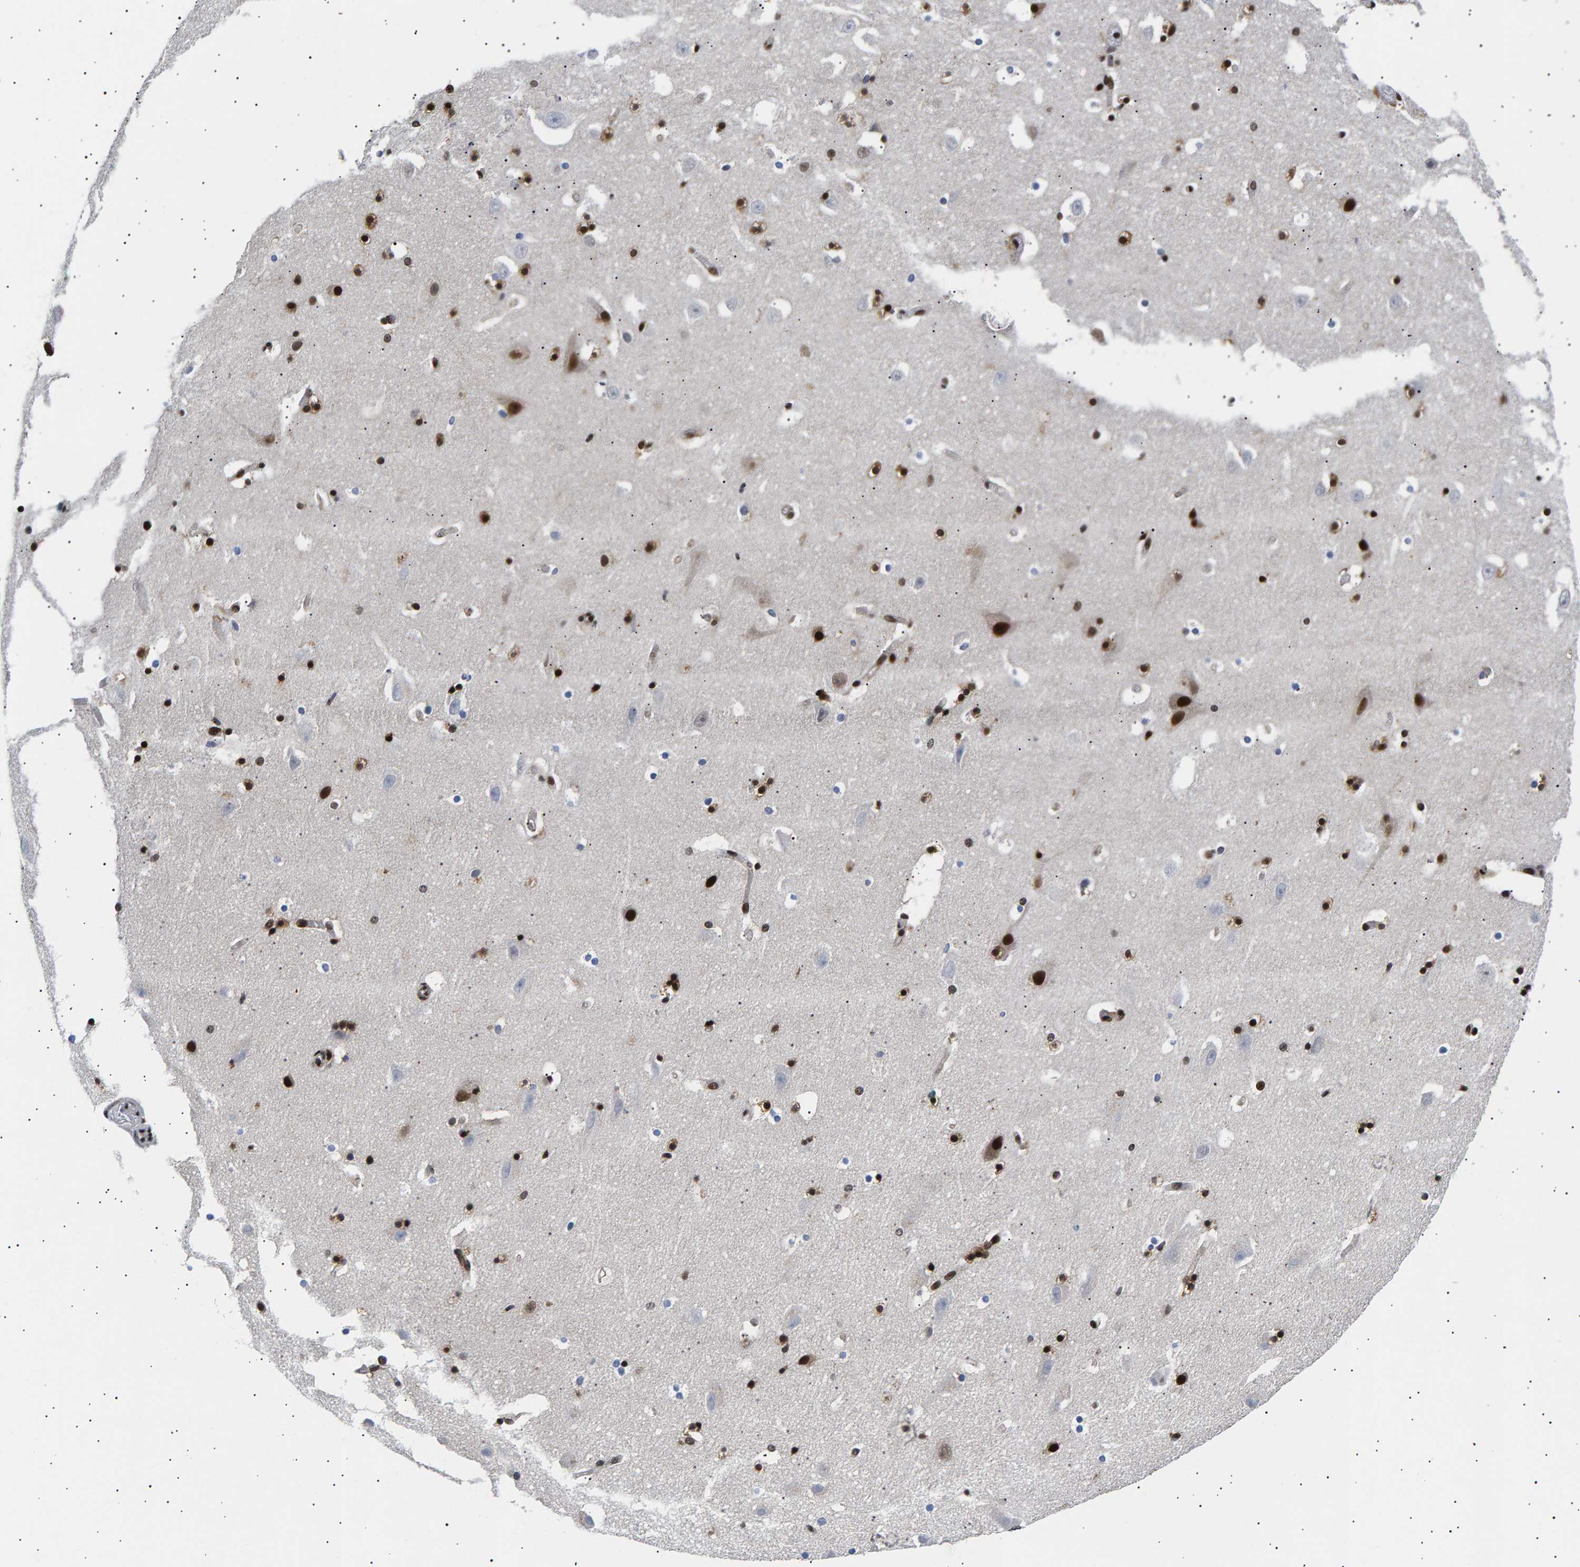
{"staining": {"intensity": "strong", "quantity": "25%-75%", "location": "nuclear"}, "tissue": "hippocampus", "cell_type": "Glial cells", "image_type": "normal", "snomed": [{"axis": "morphology", "description": "Normal tissue, NOS"}, {"axis": "topography", "description": "Hippocampus"}], "caption": "Protein expression by IHC displays strong nuclear staining in approximately 25%-75% of glial cells in normal hippocampus. (DAB IHC with brightfield microscopy, high magnification).", "gene": "ANKRD40", "patient": {"sex": "male", "age": 45}}